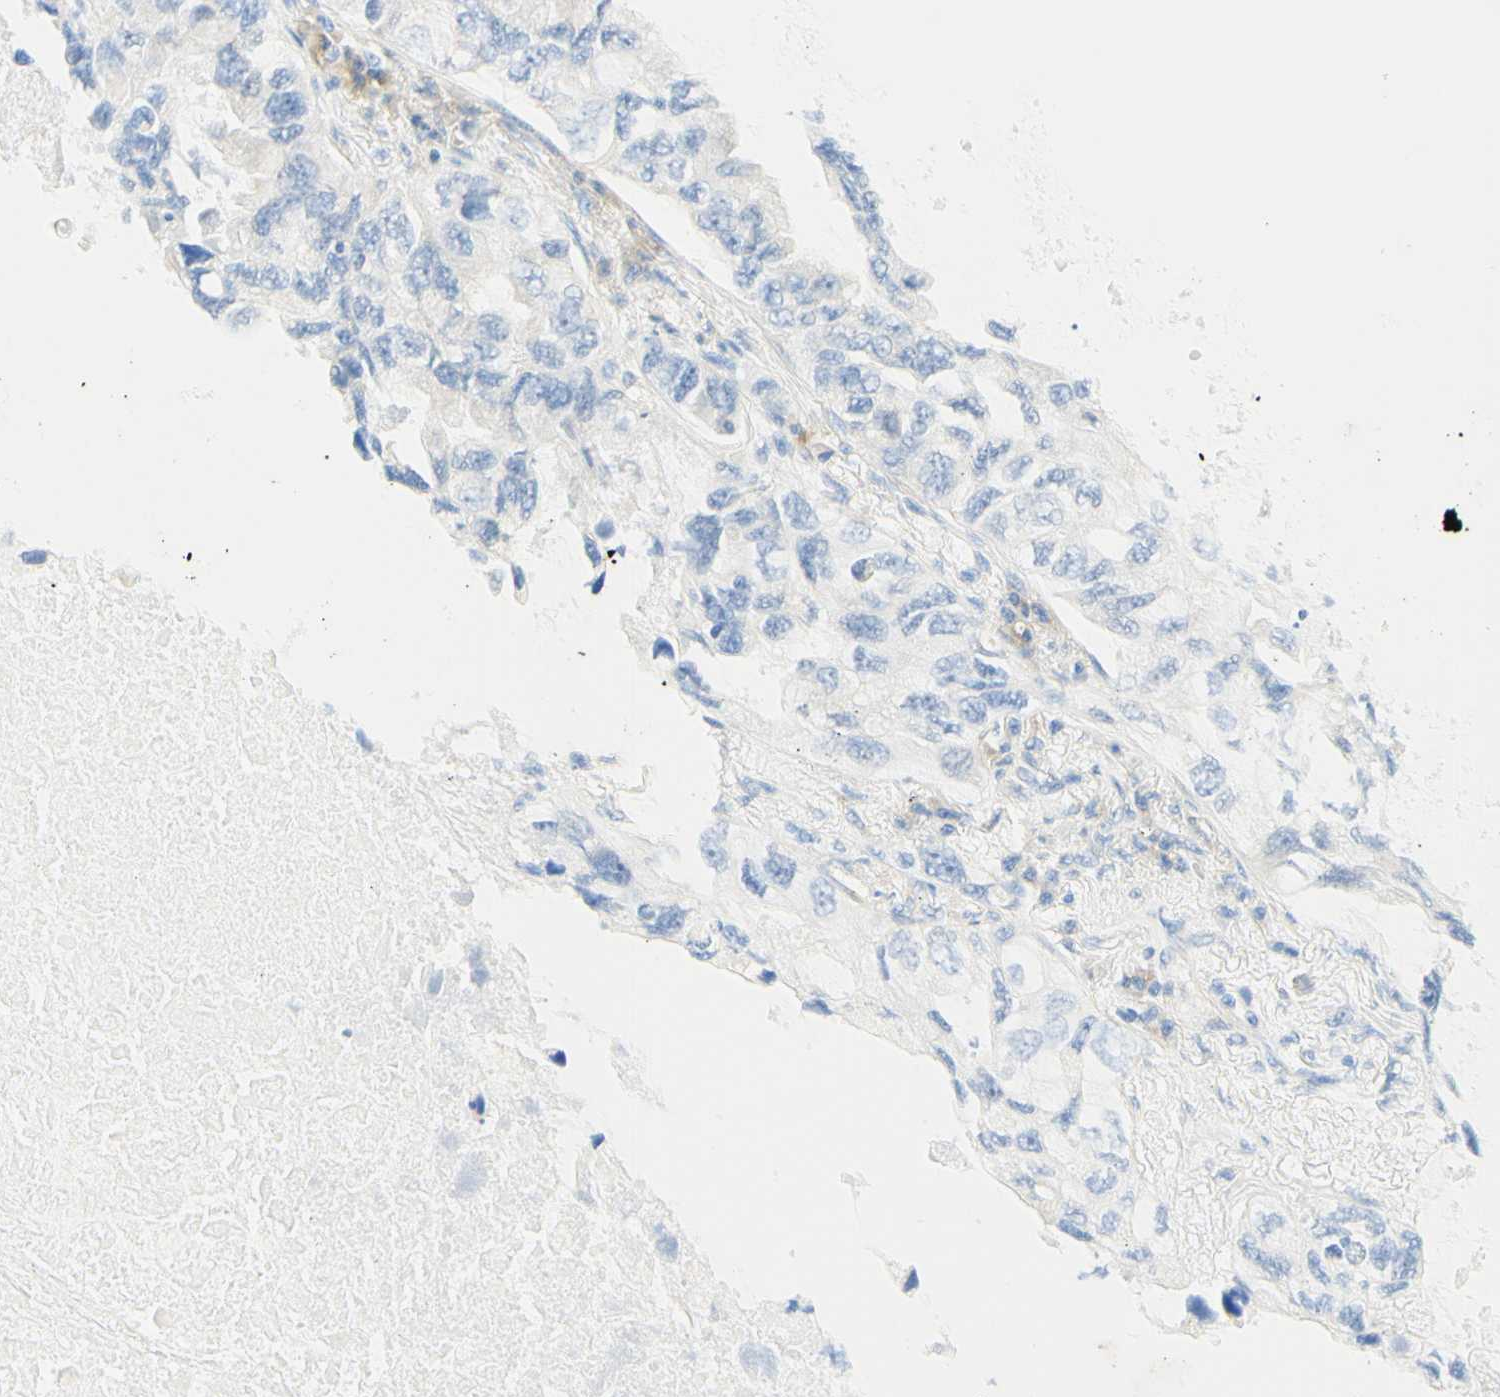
{"staining": {"intensity": "negative", "quantity": "none", "location": "none"}, "tissue": "lung cancer", "cell_type": "Tumor cells", "image_type": "cancer", "snomed": [{"axis": "morphology", "description": "Squamous cell carcinoma, NOS"}, {"axis": "topography", "description": "Lung"}], "caption": "IHC micrograph of human squamous cell carcinoma (lung) stained for a protein (brown), which demonstrates no positivity in tumor cells.", "gene": "LAT", "patient": {"sex": "female", "age": 73}}